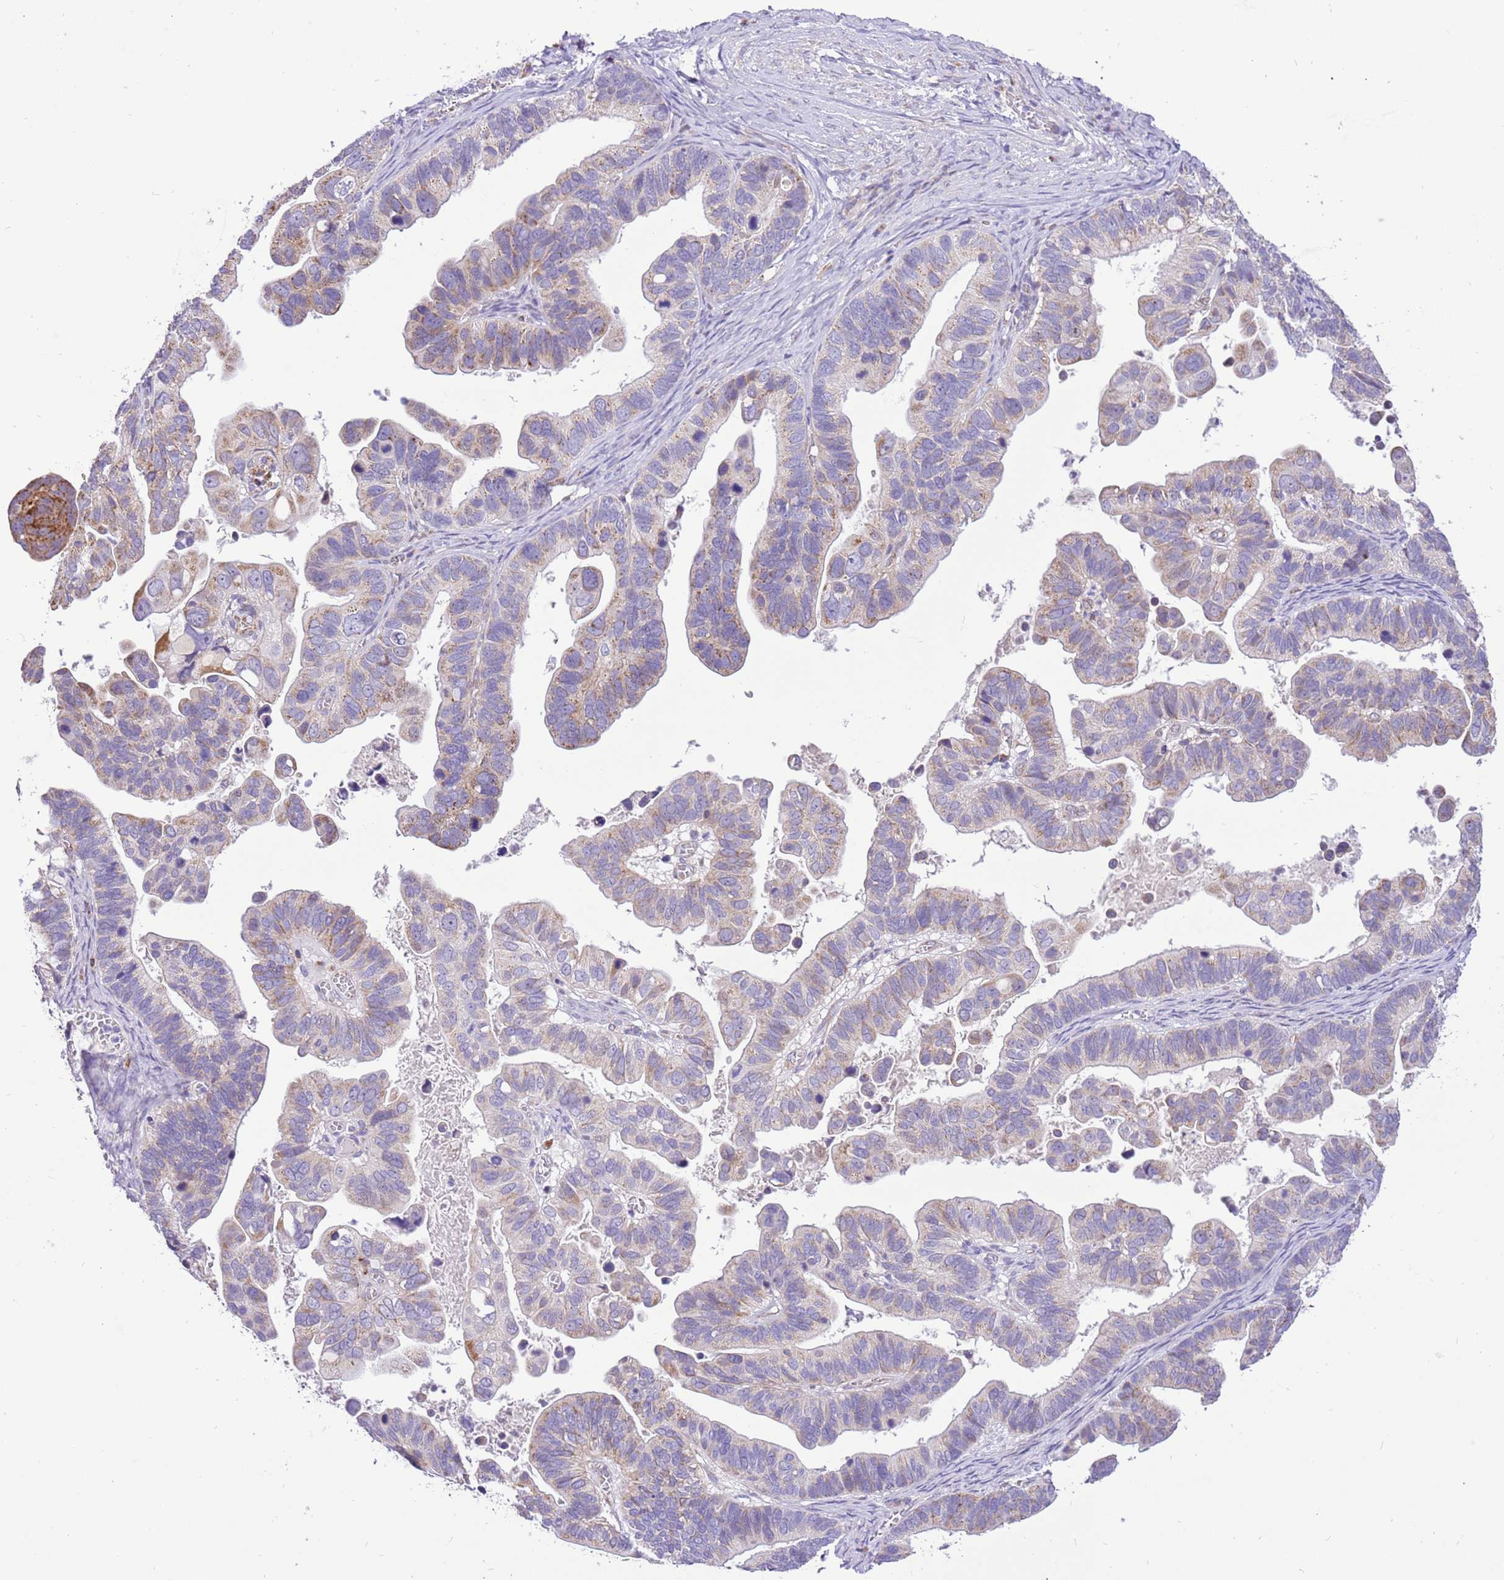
{"staining": {"intensity": "weak", "quantity": "25%-75%", "location": "cytoplasmic/membranous"}, "tissue": "ovarian cancer", "cell_type": "Tumor cells", "image_type": "cancer", "snomed": [{"axis": "morphology", "description": "Cystadenocarcinoma, serous, NOS"}, {"axis": "topography", "description": "Ovary"}], "caption": "A high-resolution micrograph shows immunohistochemistry staining of ovarian cancer, which shows weak cytoplasmic/membranous staining in approximately 25%-75% of tumor cells.", "gene": "COX17", "patient": {"sex": "female", "age": 56}}